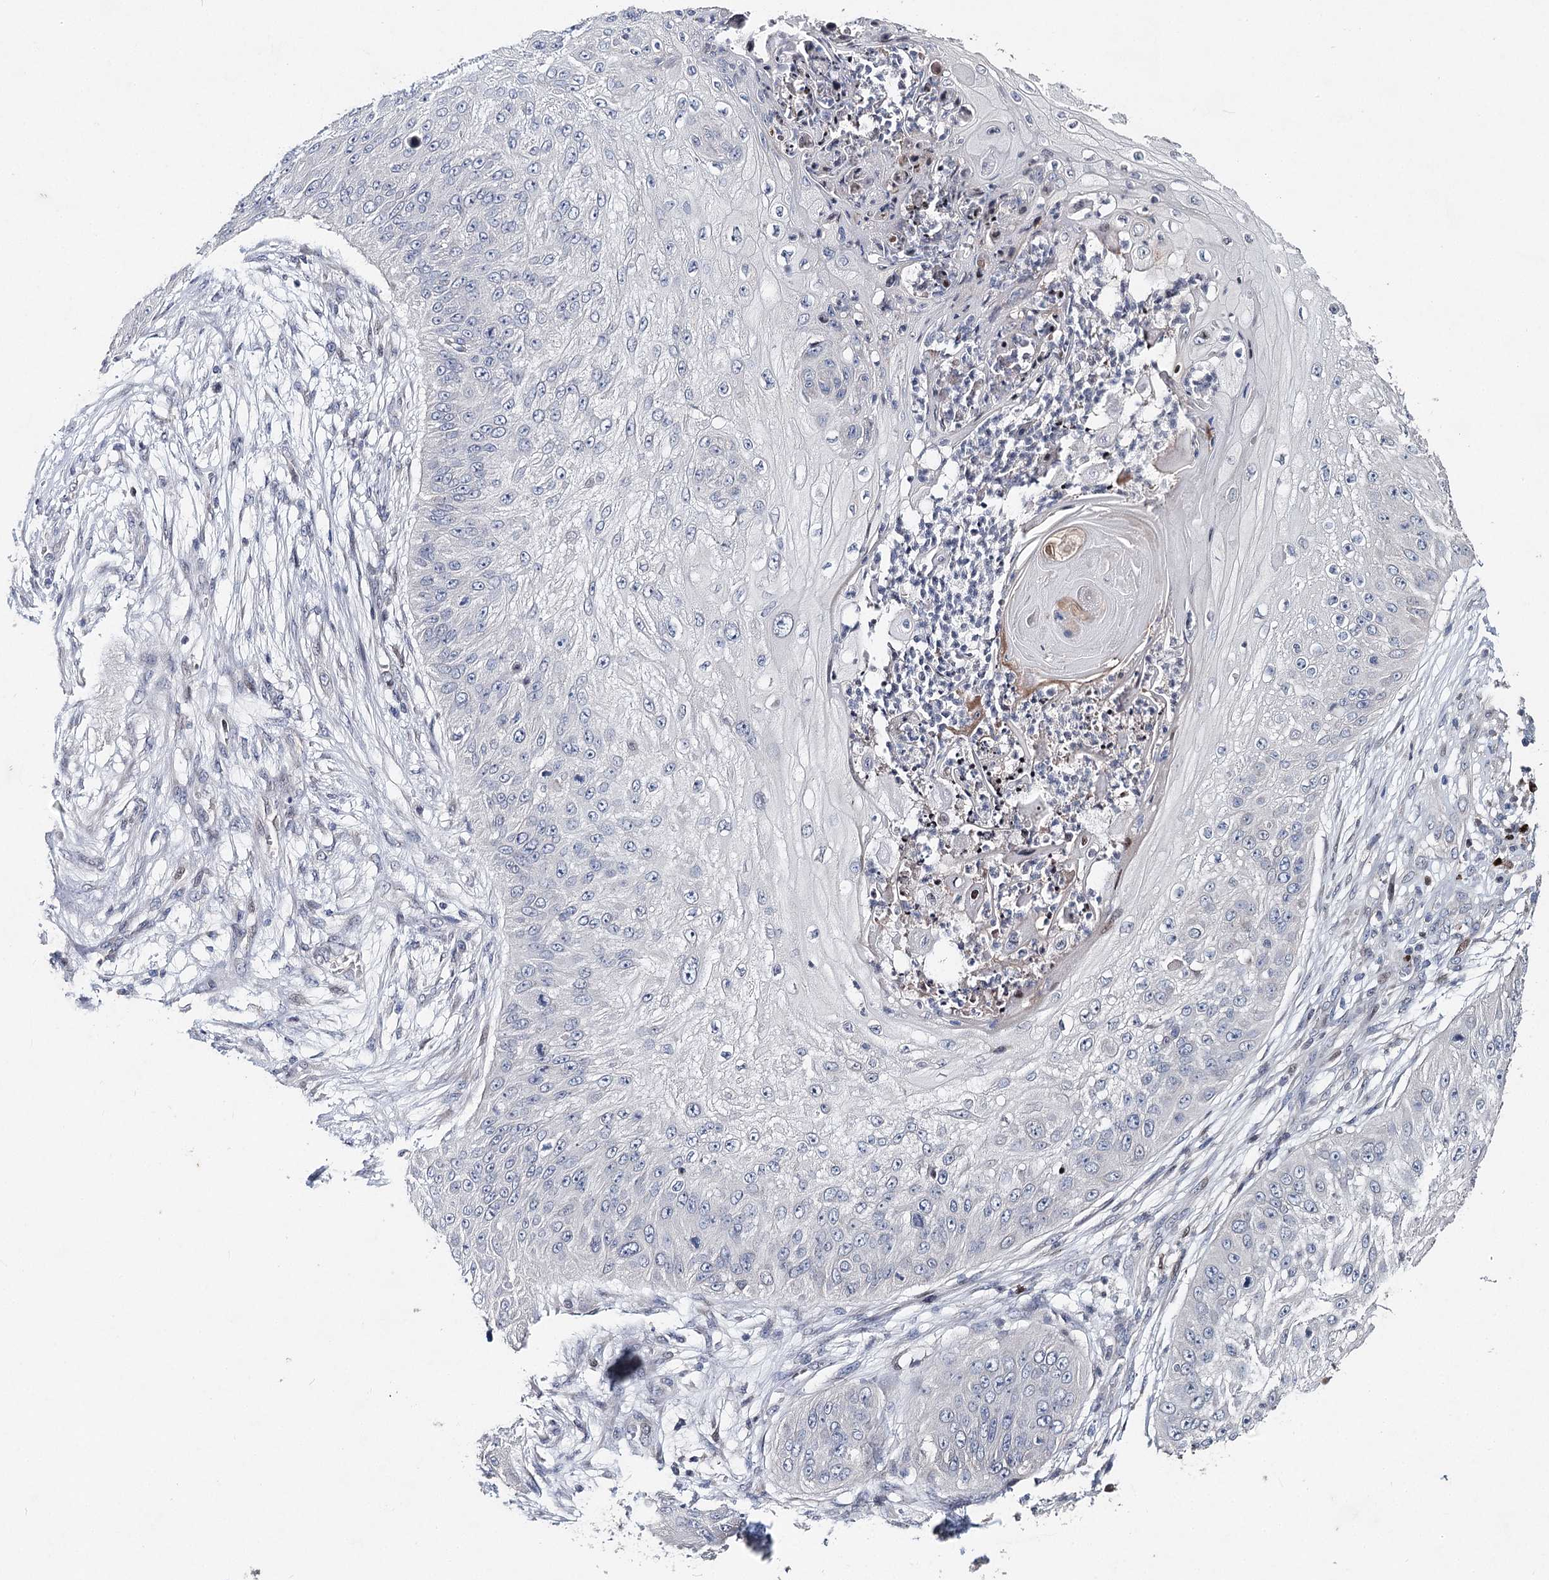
{"staining": {"intensity": "negative", "quantity": "none", "location": "none"}, "tissue": "skin cancer", "cell_type": "Tumor cells", "image_type": "cancer", "snomed": [{"axis": "morphology", "description": "Squamous cell carcinoma, NOS"}, {"axis": "topography", "description": "Skin"}], "caption": "There is no significant staining in tumor cells of squamous cell carcinoma (skin).", "gene": "FRMD4A", "patient": {"sex": "female", "age": 80}}